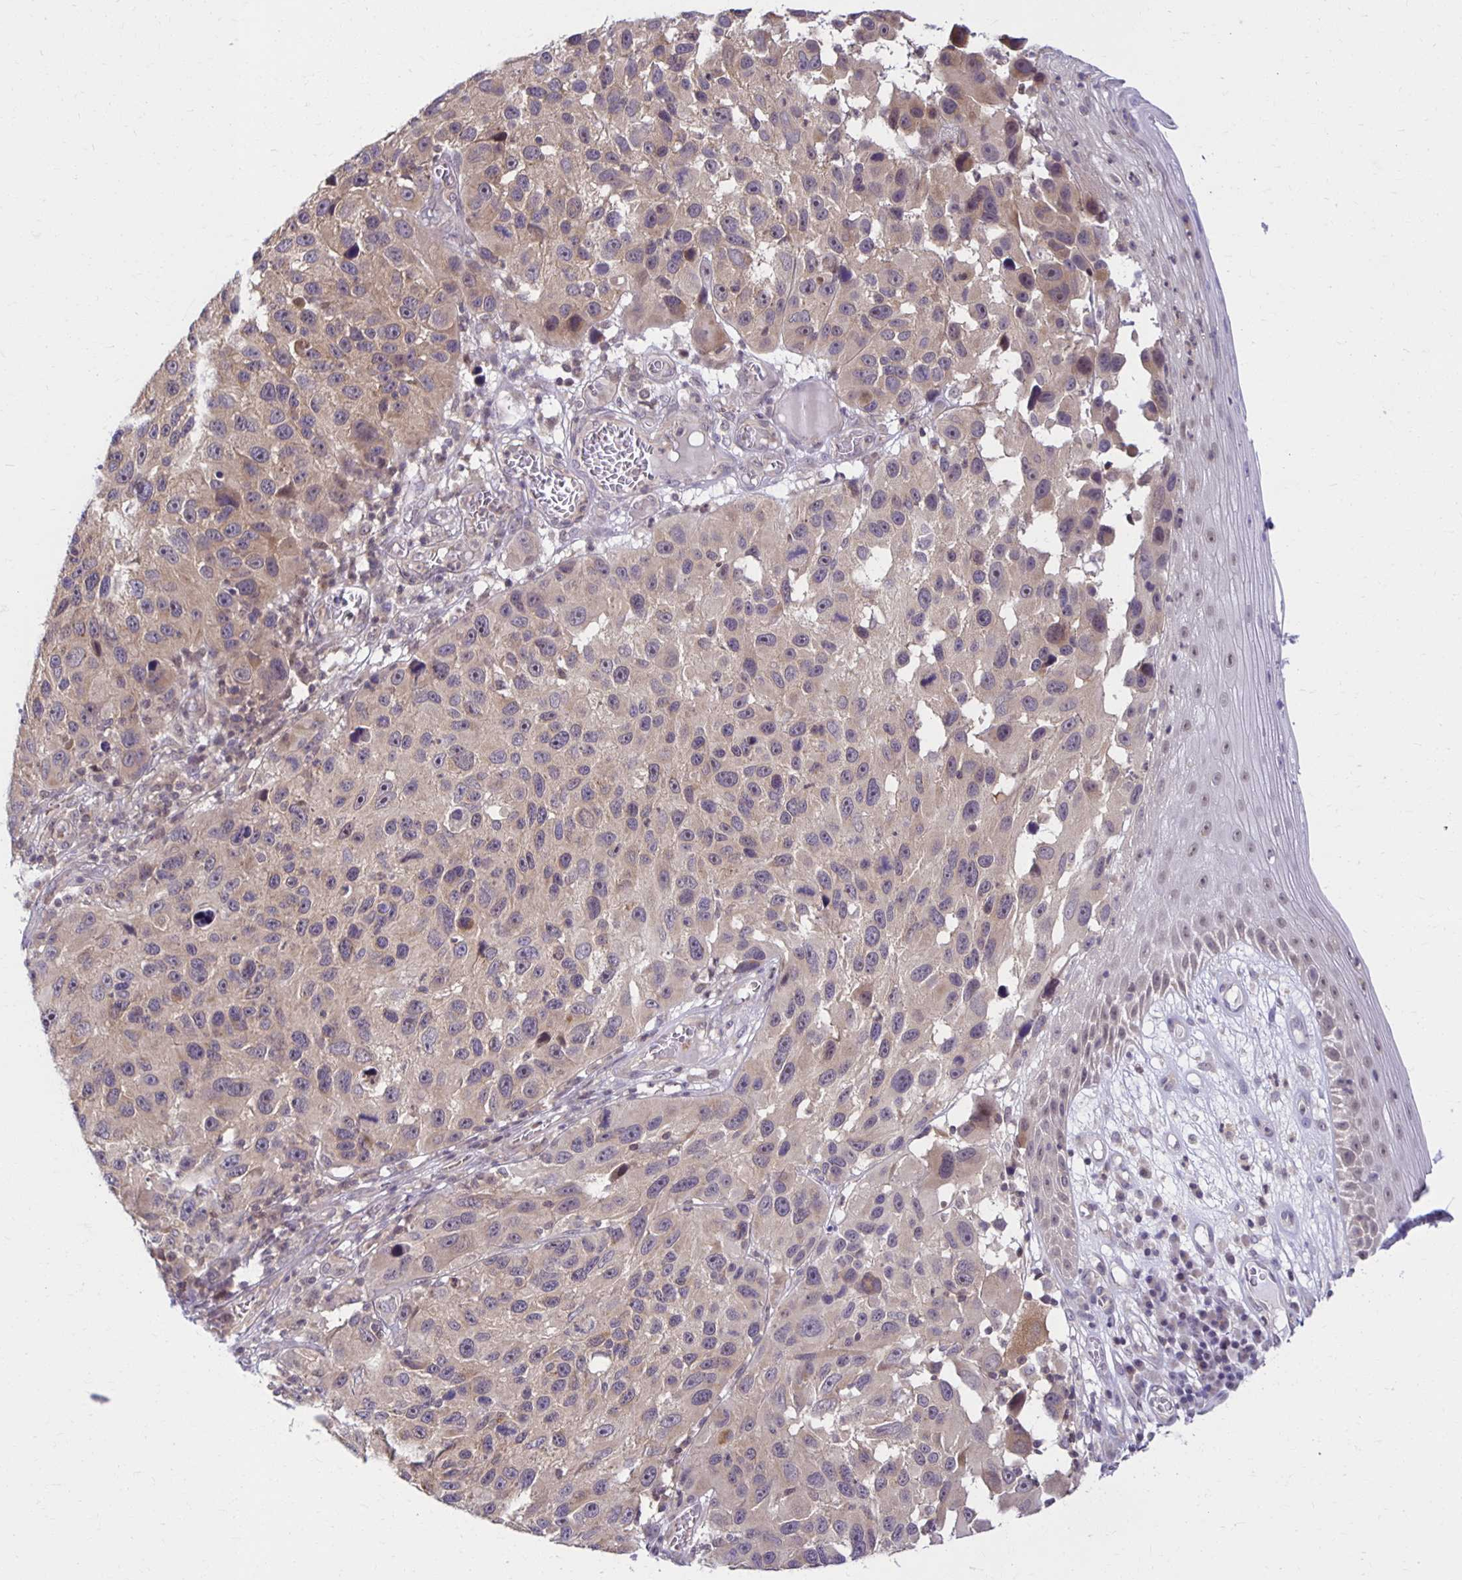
{"staining": {"intensity": "weak", "quantity": "25%-75%", "location": "cytoplasmic/membranous"}, "tissue": "melanoma", "cell_type": "Tumor cells", "image_type": "cancer", "snomed": [{"axis": "morphology", "description": "Malignant melanoma, NOS"}, {"axis": "topography", "description": "Skin"}], "caption": "There is low levels of weak cytoplasmic/membranous staining in tumor cells of melanoma, as demonstrated by immunohistochemical staining (brown color).", "gene": "MIEN1", "patient": {"sex": "male", "age": 53}}